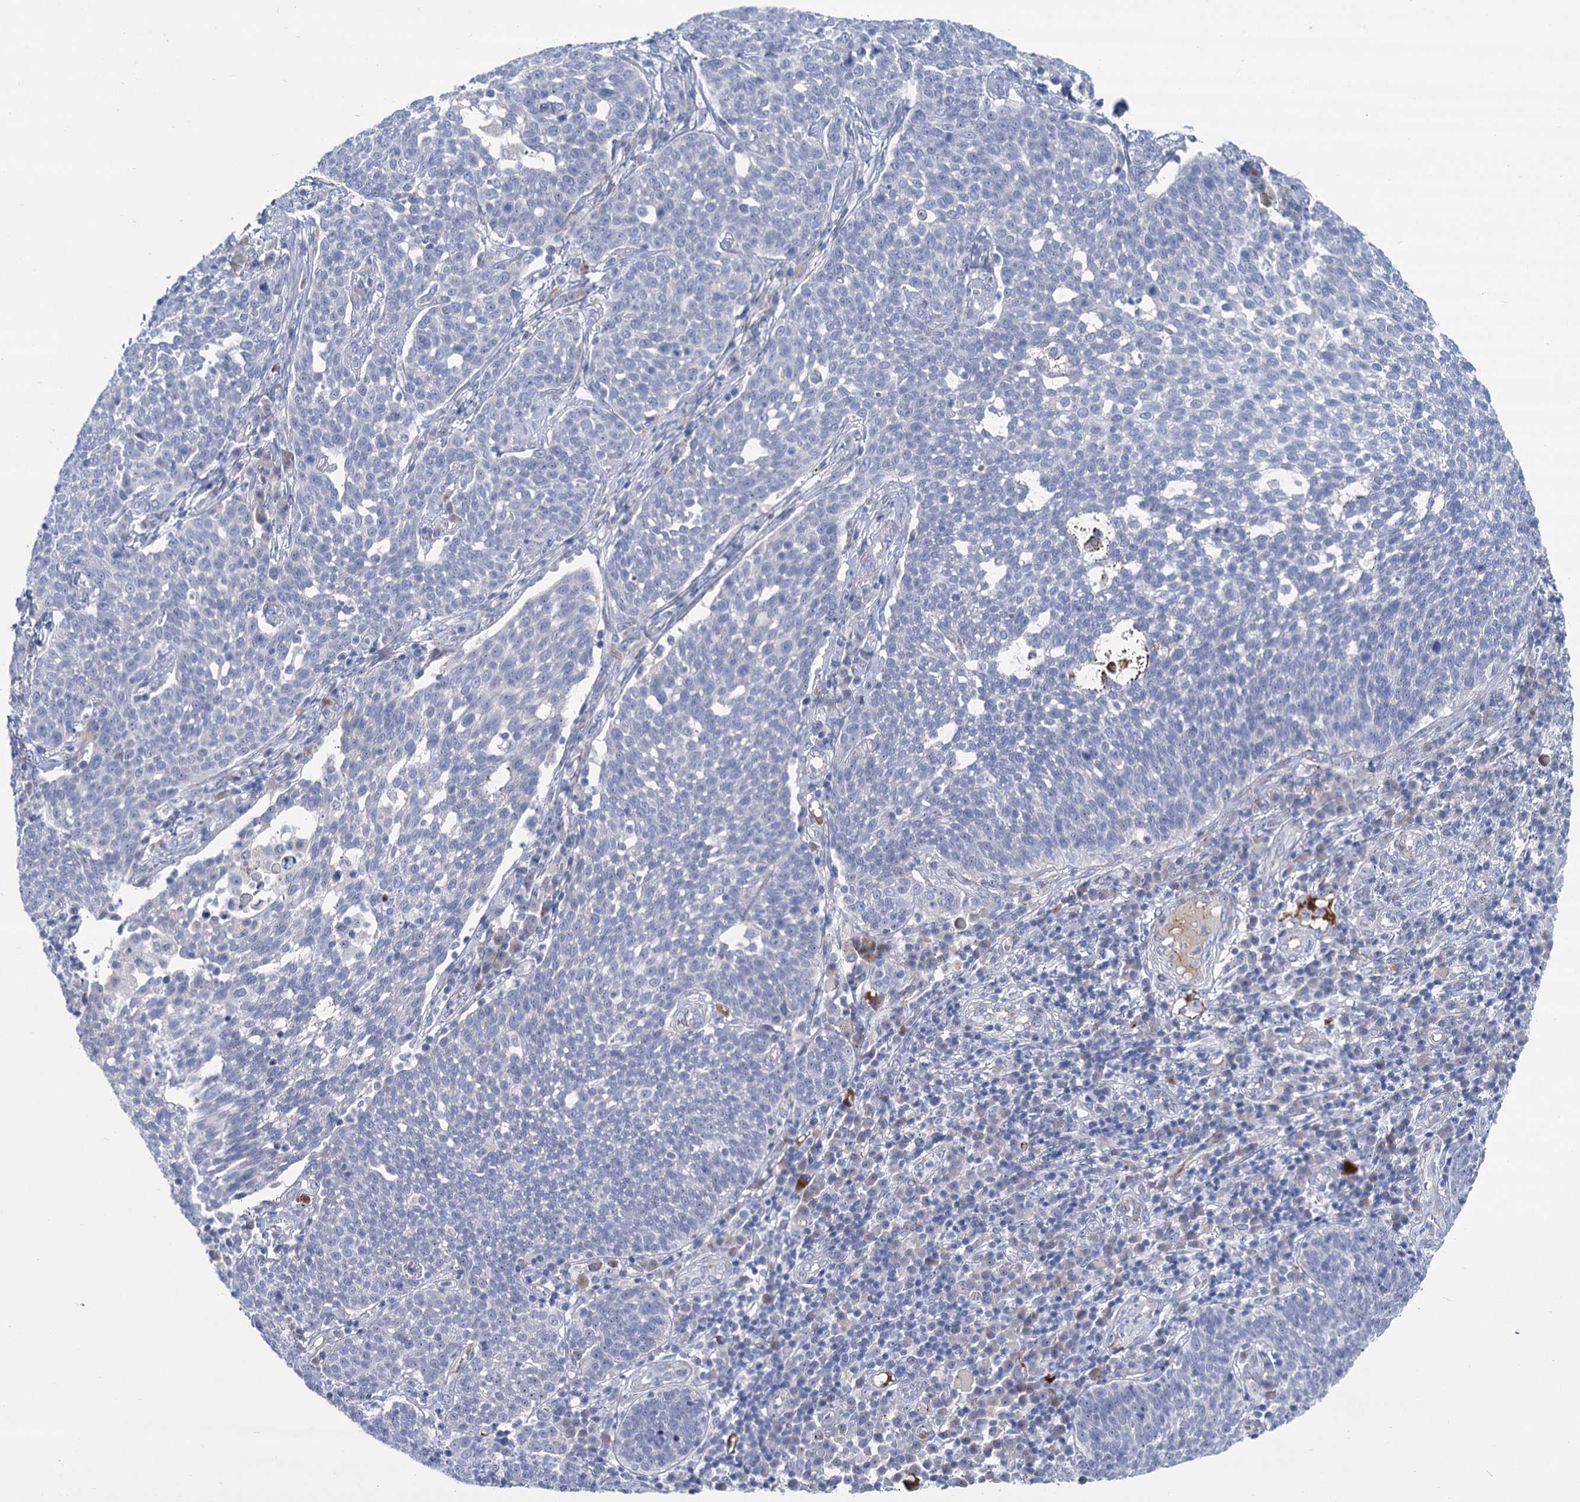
{"staining": {"intensity": "negative", "quantity": "none", "location": "none"}, "tissue": "cervical cancer", "cell_type": "Tumor cells", "image_type": "cancer", "snomed": [{"axis": "morphology", "description": "Squamous cell carcinoma, NOS"}, {"axis": "topography", "description": "Cervix"}], "caption": "This is a photomicrograph of immunohistochemistry (IHC) staining of cervical cancer, which shows no staining in tumor cells.", "gene": "SH3TC2", "patient": {"sex": "female", "age": 34}}